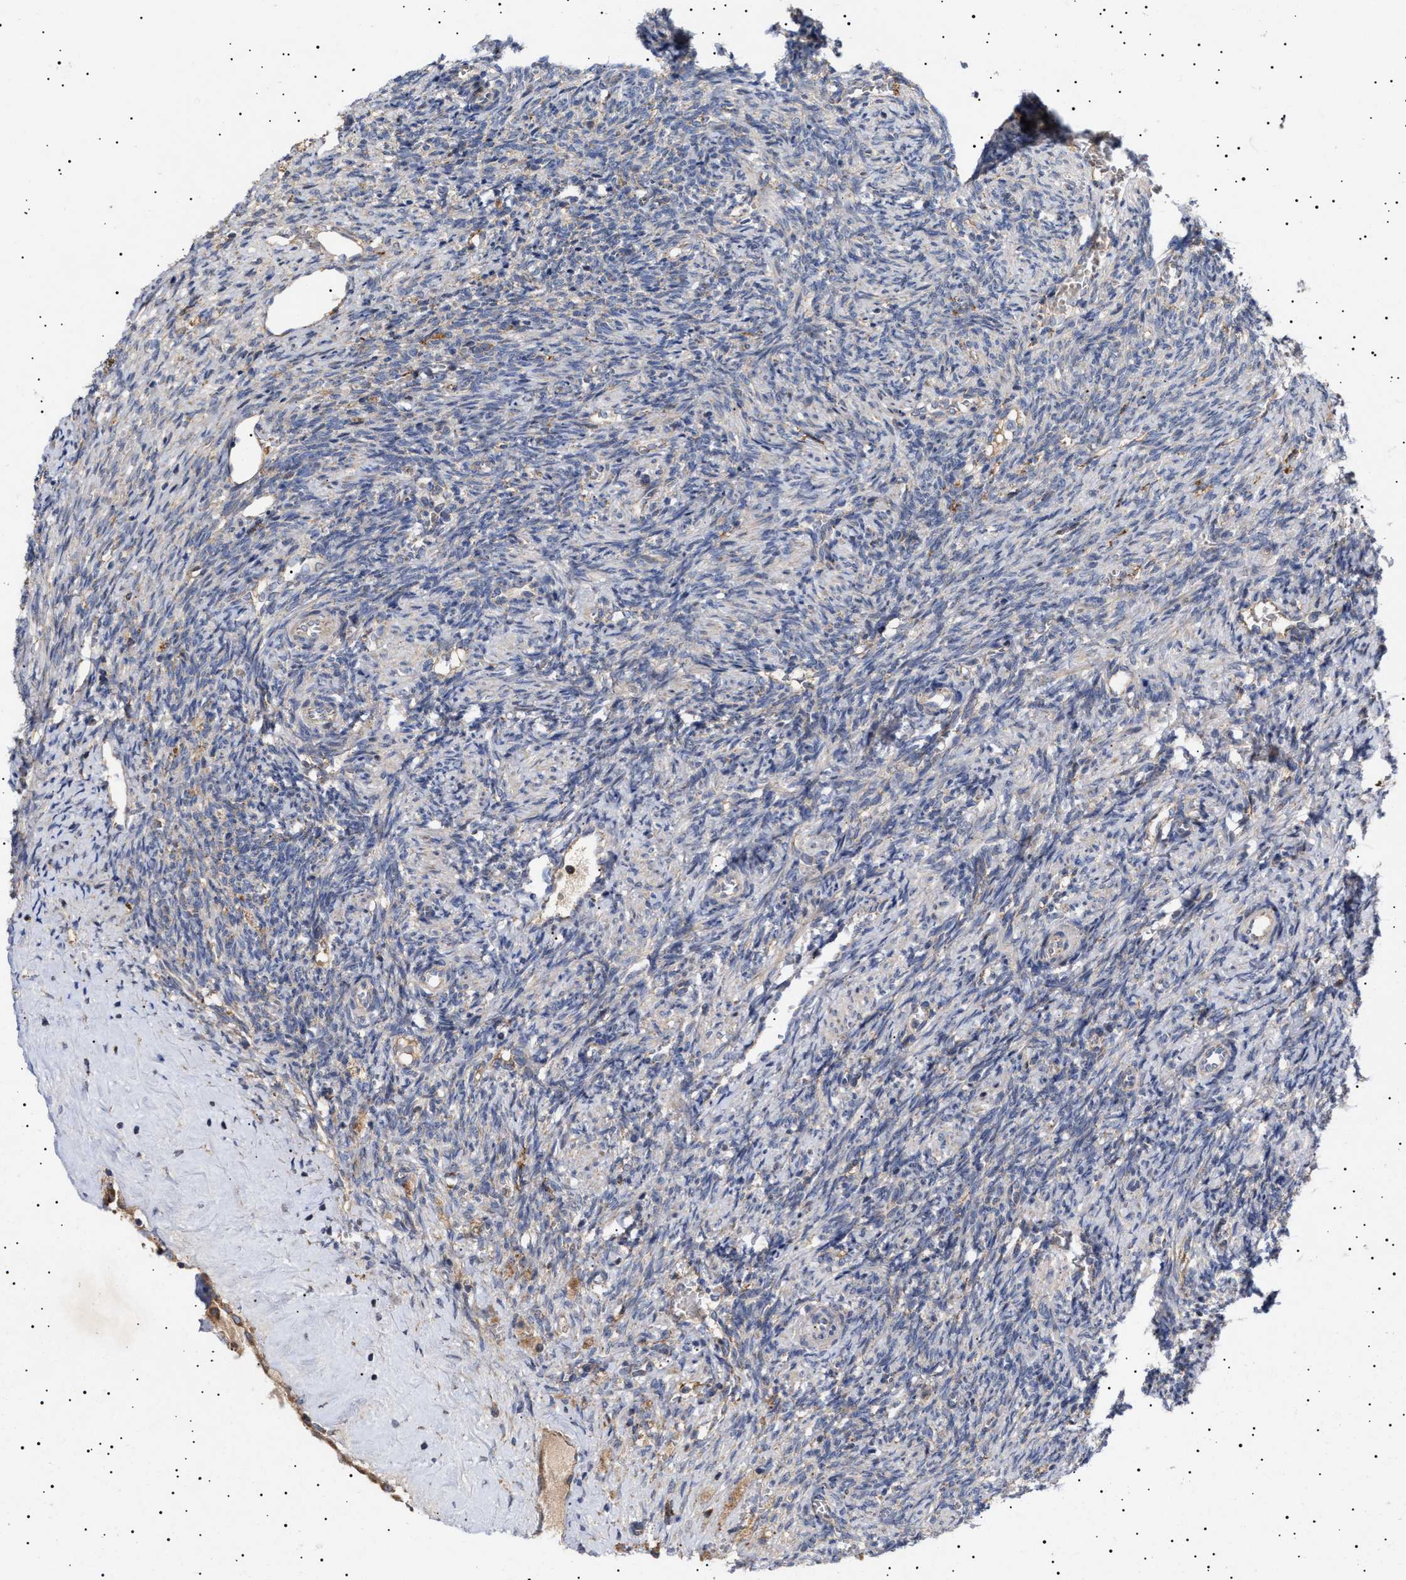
{"staining": {"intensity": "moderate", "quantity": ">75%", "location": "cytoplasmic/membranous"}, "tissue": "ovary", "cell_type": "Follicle cells", "image_type": "normal", "snomed": [{"axis": "morphology", "description": "Normal tissue, NOS"}, {"axis": "topography", "description": "Ovary"}], "caption": "IHC (DAB) staining of unremarkable human ovary demonstrates moderate cytoplasmic/membranous protein positivity in about >75% of follicle cells.", "gene": "MRPL10", "patient": {"sex": "female", "age": 41}}